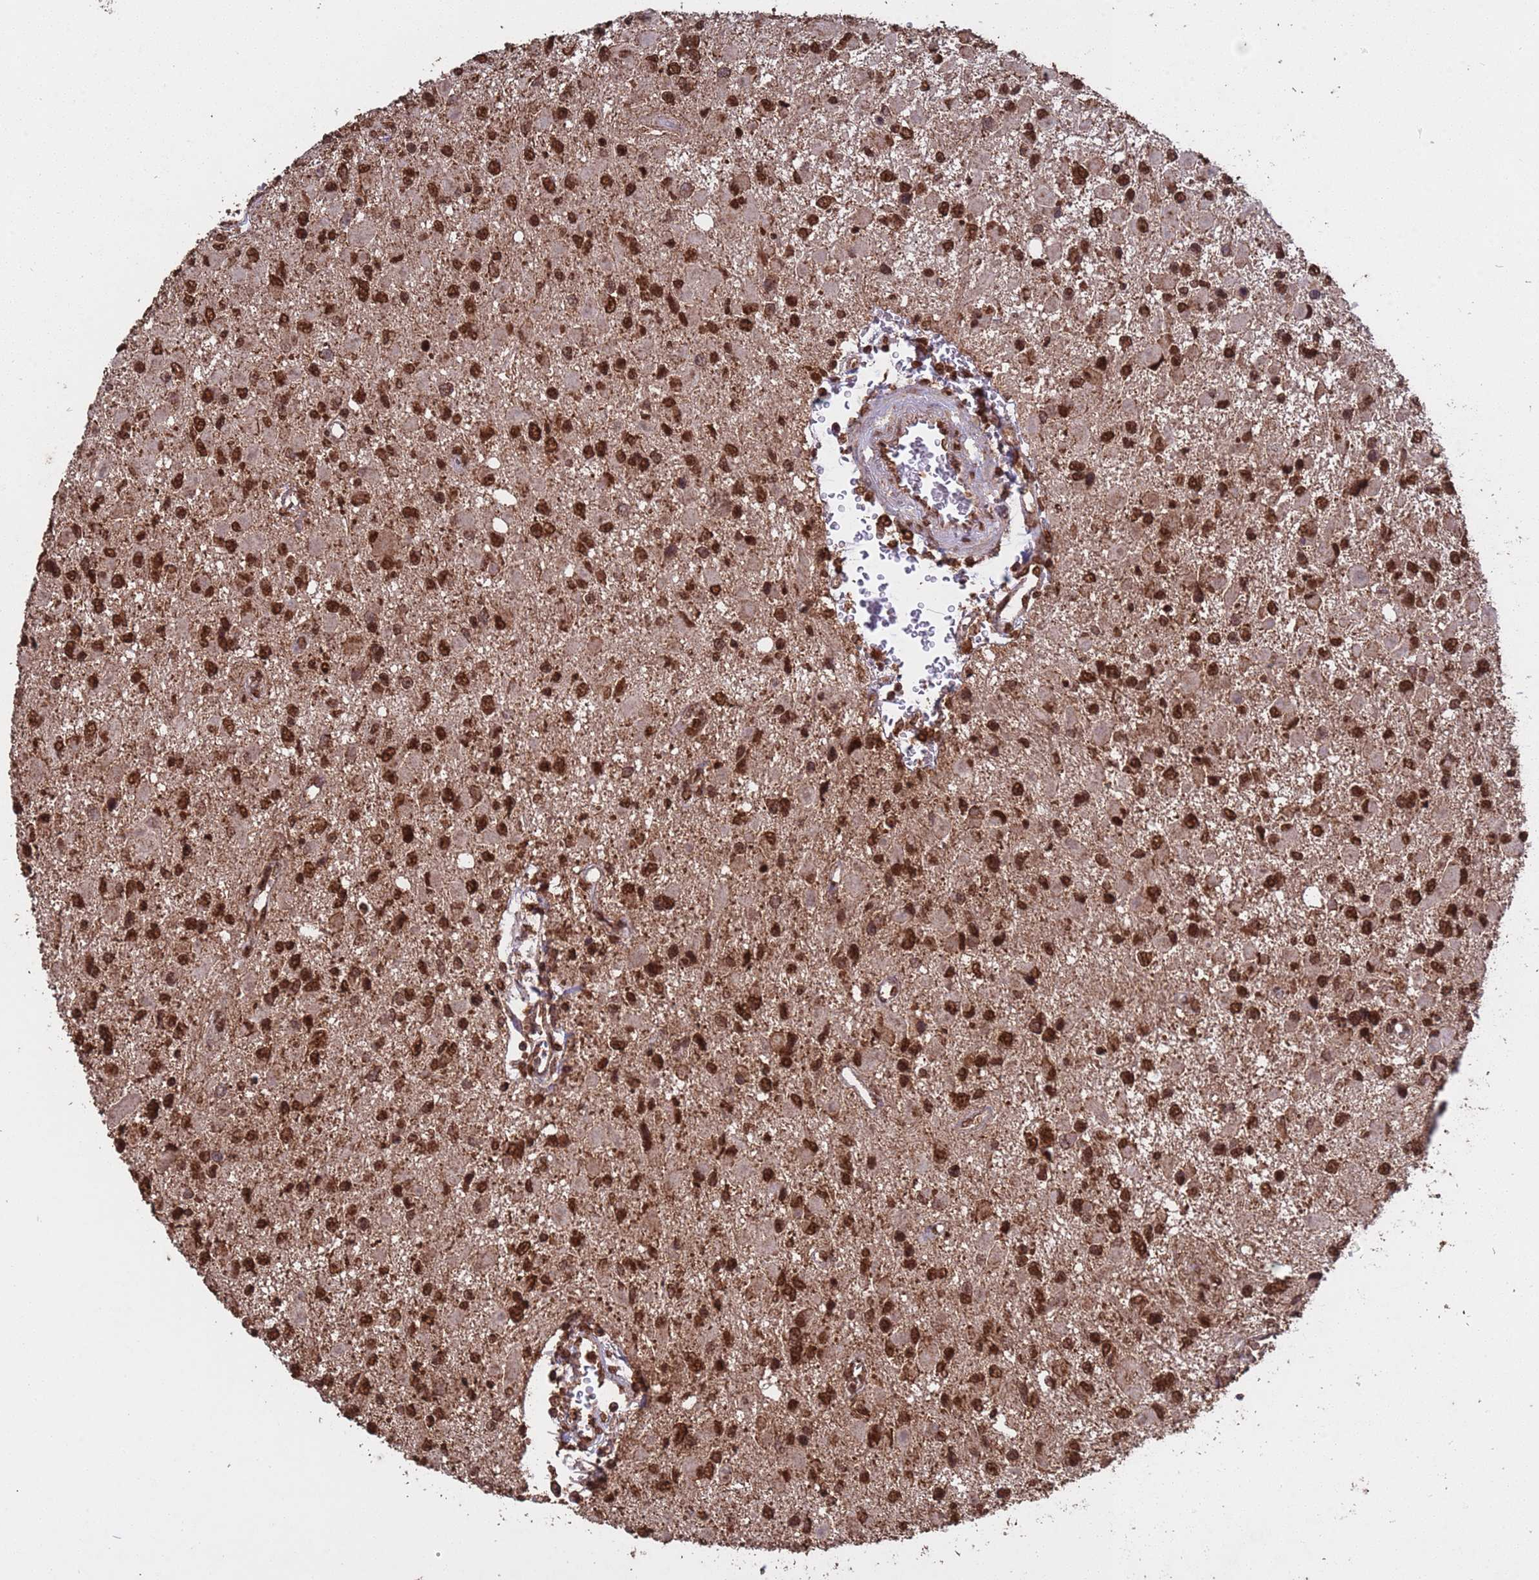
{"staining": {"intensity": "strong", "quantity": ">75%", "location": "nuclear"}, "tissue": "glioma", "cell_type": "Tumor cells", "image_type": "cancer", "snomed": [{"axis": "morphology", "description": "Glioma, malignant, High grade"}, {"axis": "topography", "description": "Brain"}], "caption": "A brown stain labels strong nuclear staining of a protein in high-grade glioma (malignant) tumor cells.", "gene": "HDAC10", "patient": {"sex": "male", "age": 53}}